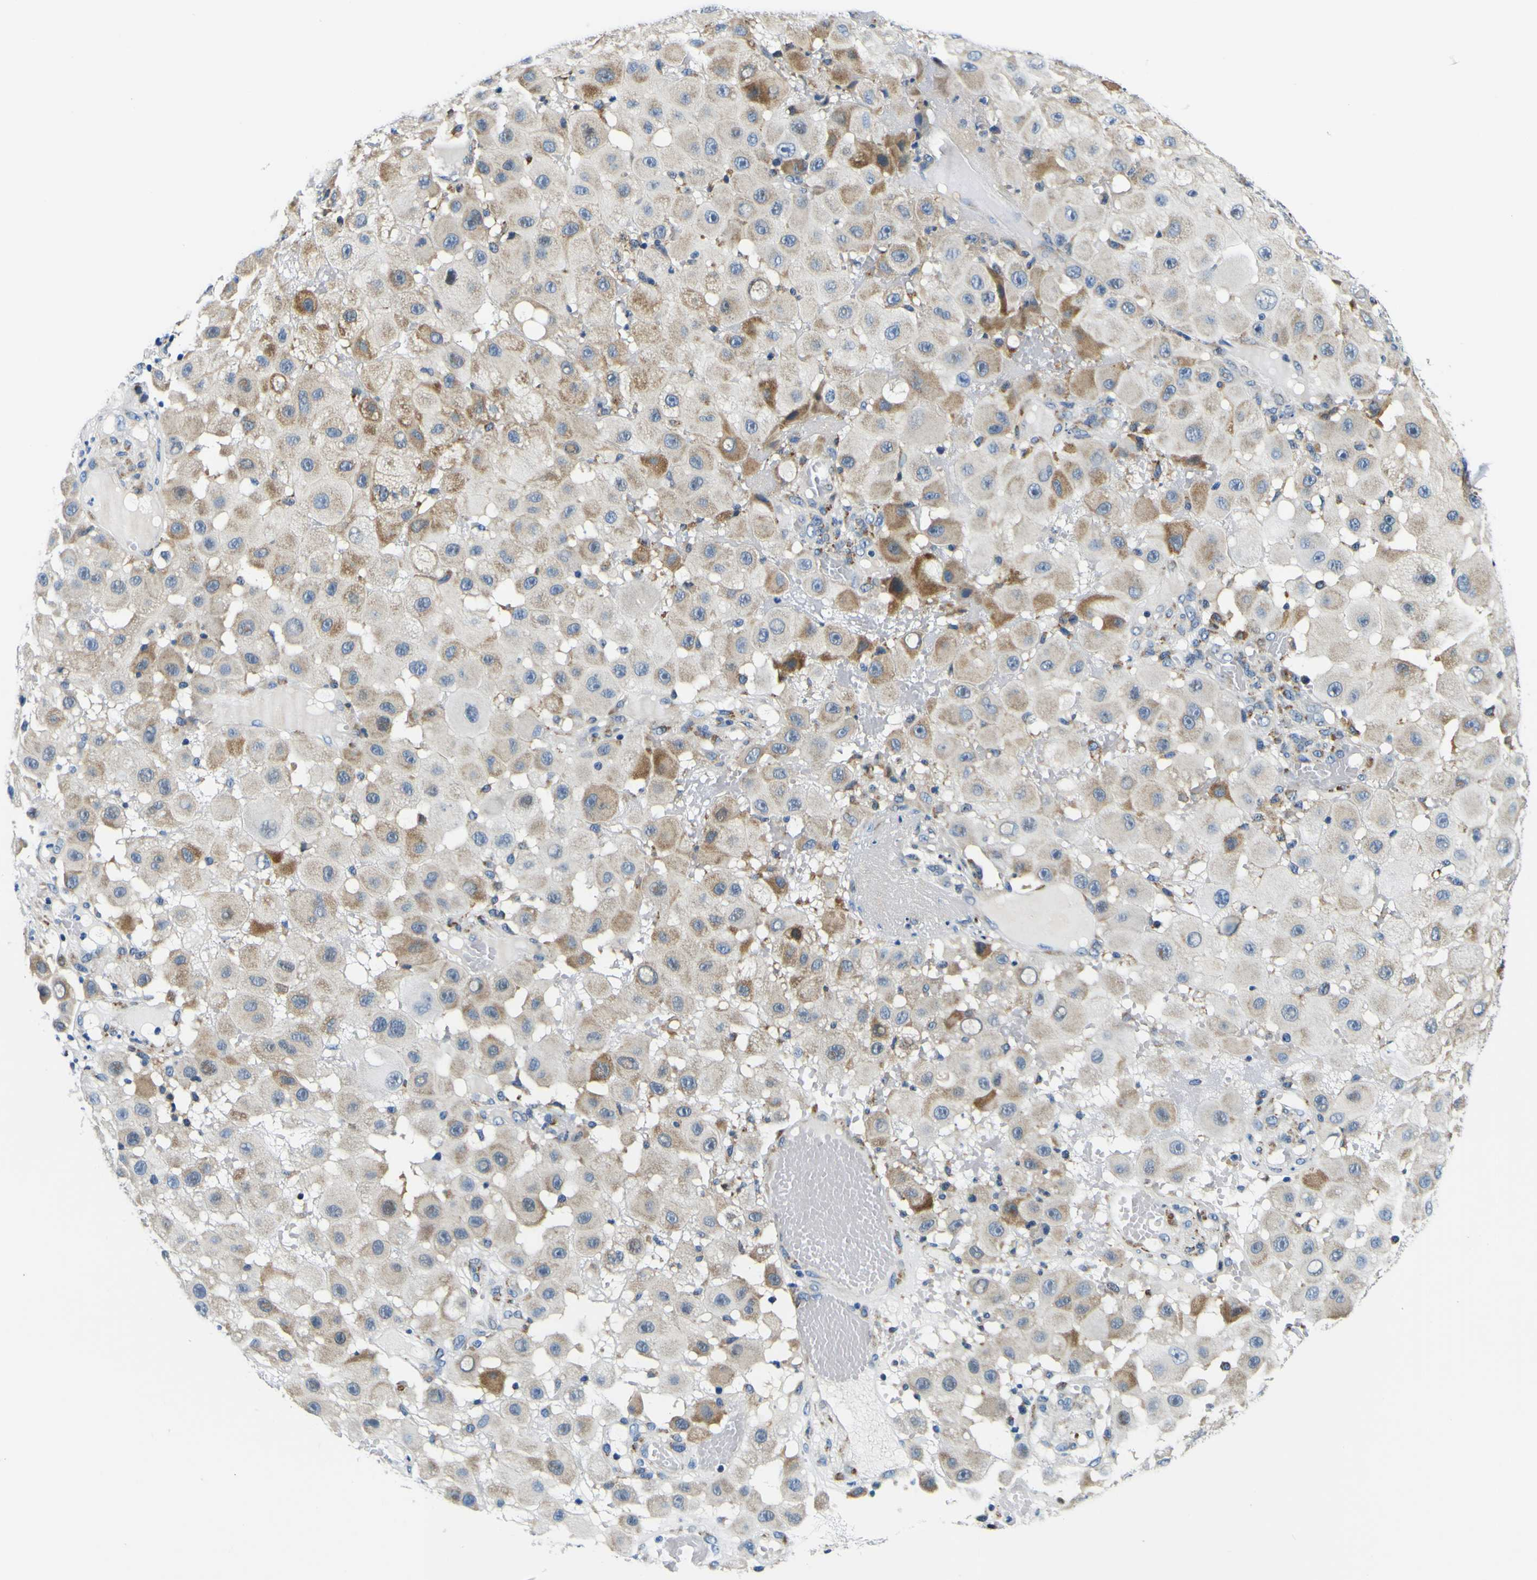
{"staining": {"intensity": "moderate", "quantity": "25%-75%", "location": "cytoplasmic/membranous"}, "tissue": "melanoma", "cell_type": "Tumor cells", "image_type": "cancer", "snomed": [{"axis": "morphology", "description": "Malignant melanoma, NOS"}, {"axis": "topography", "description": "Skin"}], "caption": "Protein staining of malignant melanoma tissue exhibits moderate cytoplasmic/membranous positivity in about 25%-75% of tumor cells. (Brightfield microscopy of DAB IHC at high magnification).", "gene": "NLRP3", "patient": {"sex": "female", "age": 81}}